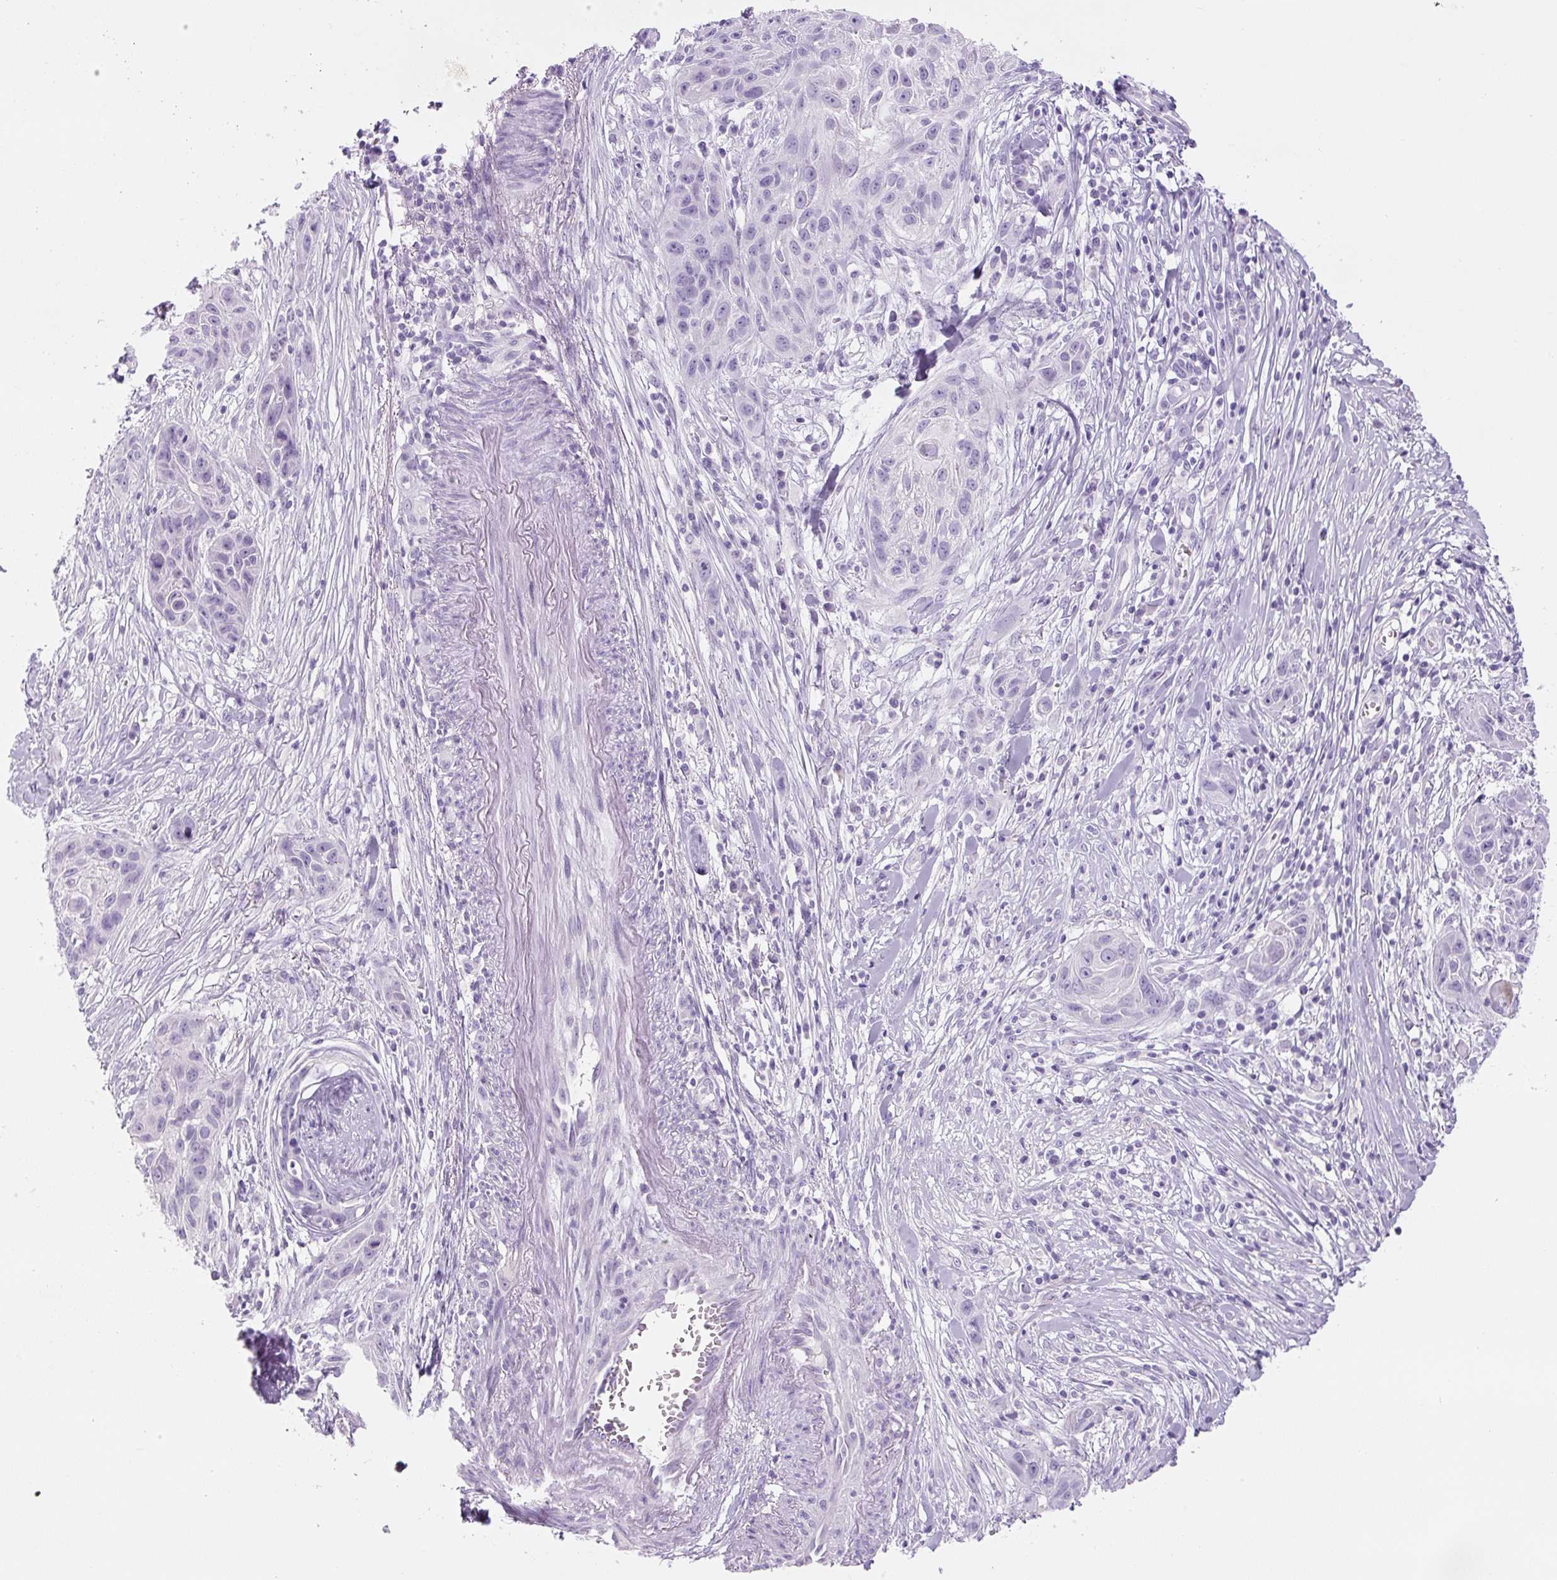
{"staining": {"intensity": "negative", "quantity": "none", "location": "none"}, "tissue": "skin cancer", "cell_type": "Tumor cells", "image_type": "cancer", "snomed": [{"axis": "morphology", "description": "Squamous cell carcinoma, NOS"}, {"axis": "topography", "description": "Skin"}, {"axis": "topography", "description": "Vulva"}], "caption": "IHC of human skin cancer reveals no staining in tumor cells.", "gene": "YIF1B", "patient": {"sex": "female", "age": 83}}